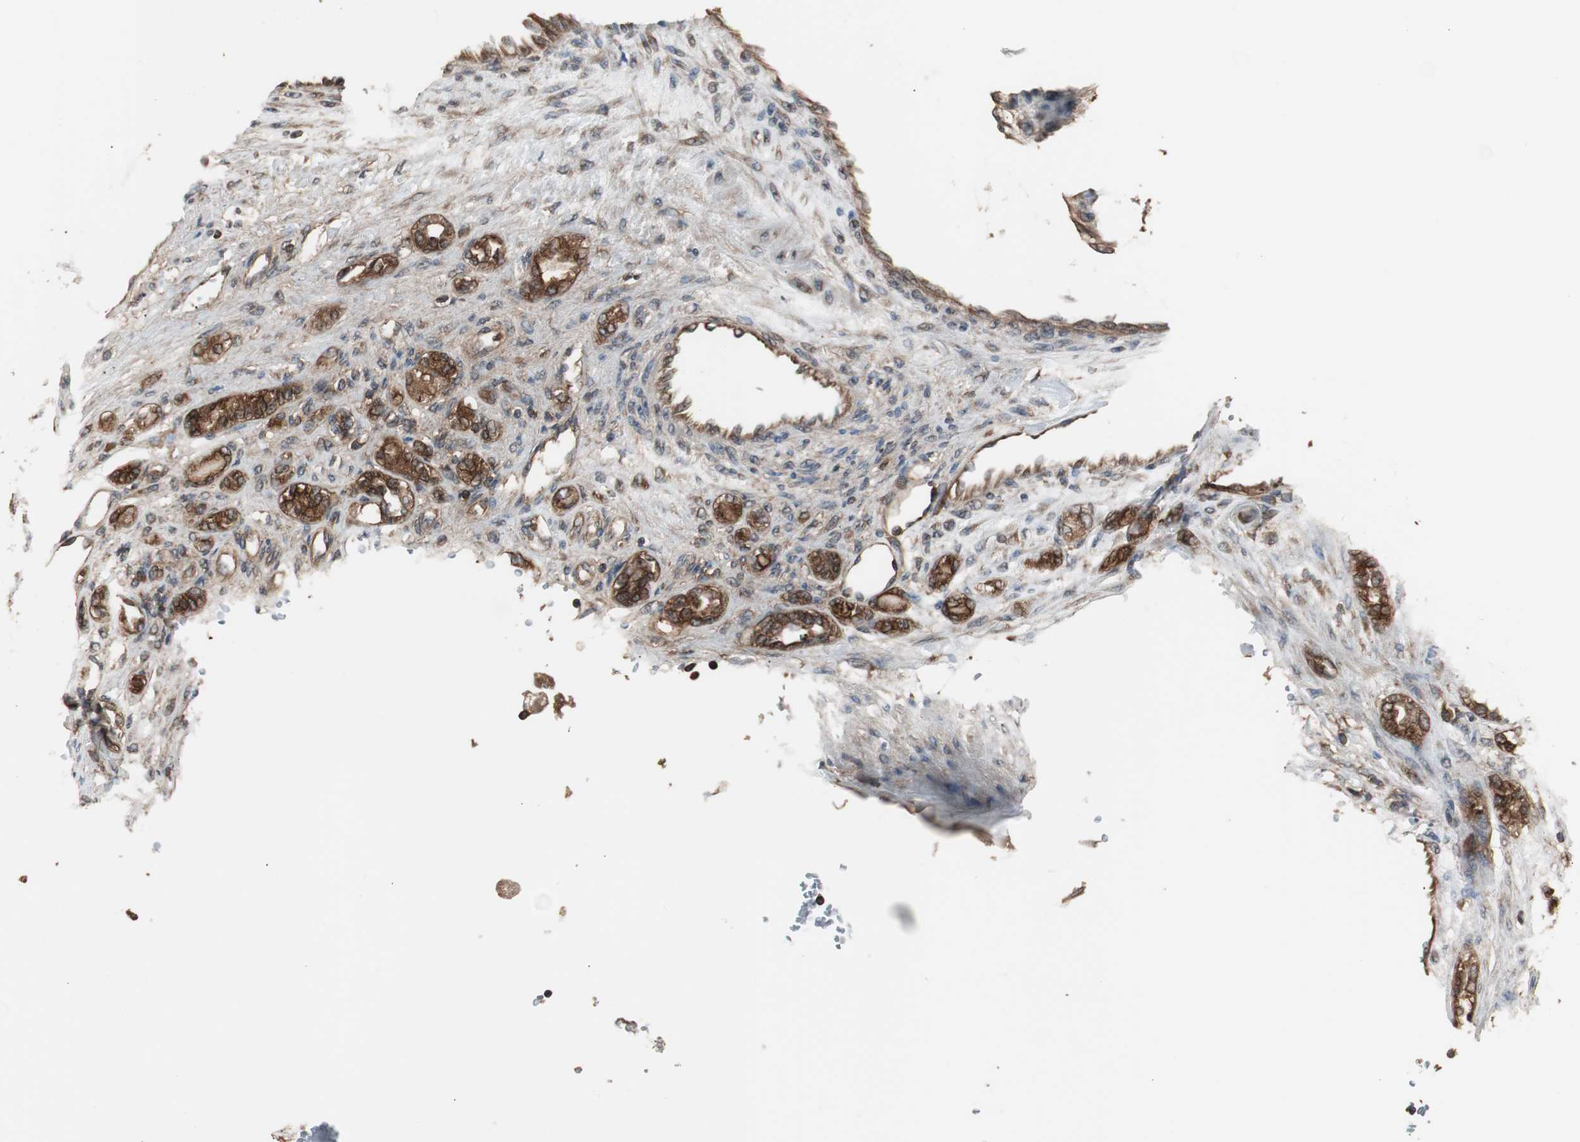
{"staining": {"intensity": "moderate", "quantity": ">75%", "location": "cytoplasmic/membranous"}, "tissue": "renal cancer", "cell_type": "Tumor cells", "image_type": "cancer", "snomed": [{"axis": "morphology", "description": "Adenocarcinoma, NOS"}, {"axis": "topography", "description": "Kidney"}], "caption": "IHC histopathology image of neoplastic tissue: renal cancer (adenocarcinoma) stained using IHC reveals medium levels of moderate protein expression localized specifically in the cytoplasmic/membranous of tumor cells, appearing as a cytoplasmic/membranous brown color.", "gene": "CAPNS1", "patient": {"sex": "female", "age": 83}}